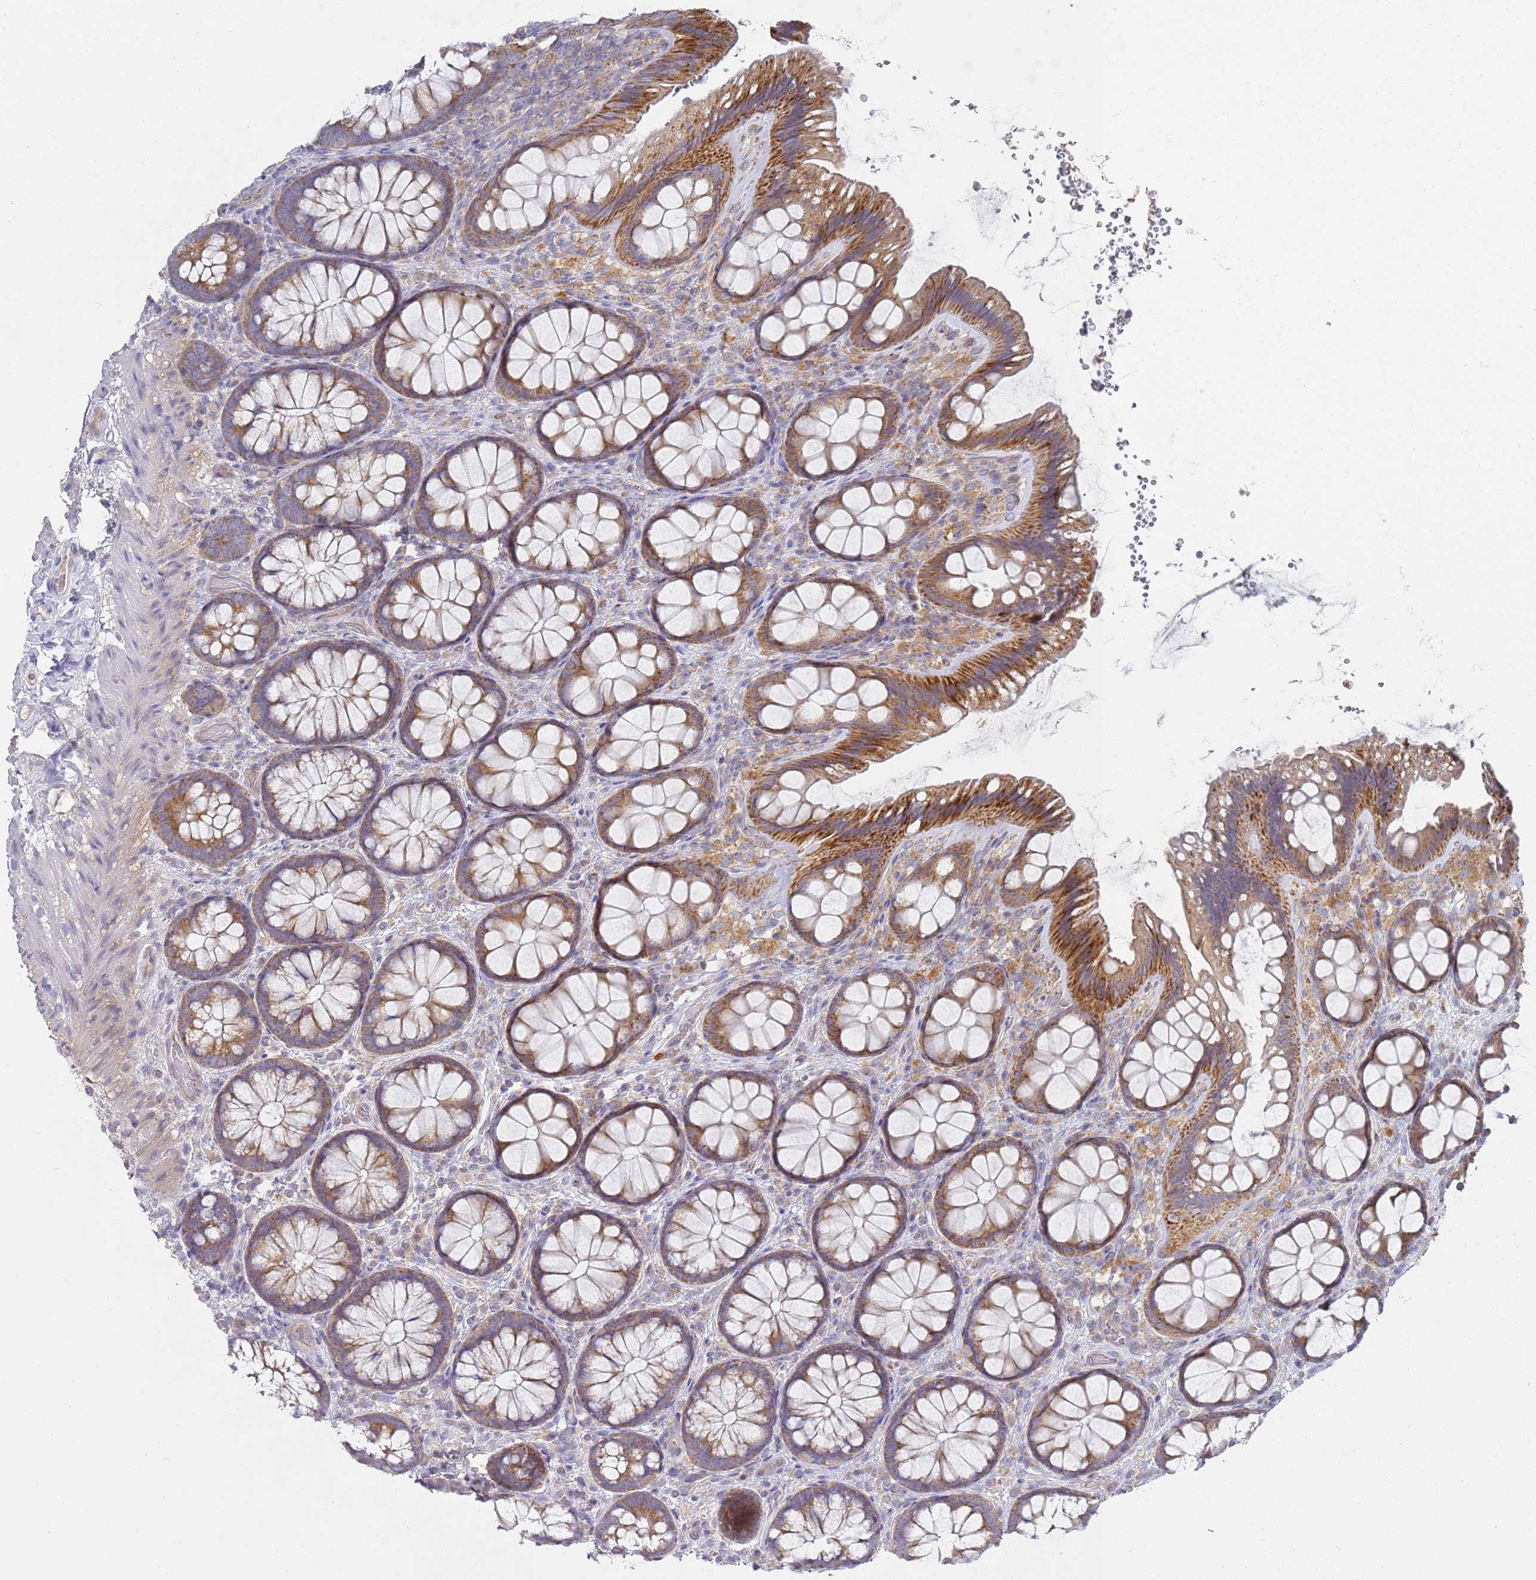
{"staining": {"intensity": "negative", "quantity": "none", "location": "none"}, "tissue": "colon", "cell_type": "Endothelial cells", "image_type": "normal", "snomed": [{"axis": "morphology", "description": "Normal tissue, NOS"}, {"axis": "topography", "description": "Colon"}], "caption": "Histopathology image shows no protein staining in endothelial cells of benign colon.", "gene": "NPEPPS", "patient": {"sex": "male", "age": 46}}